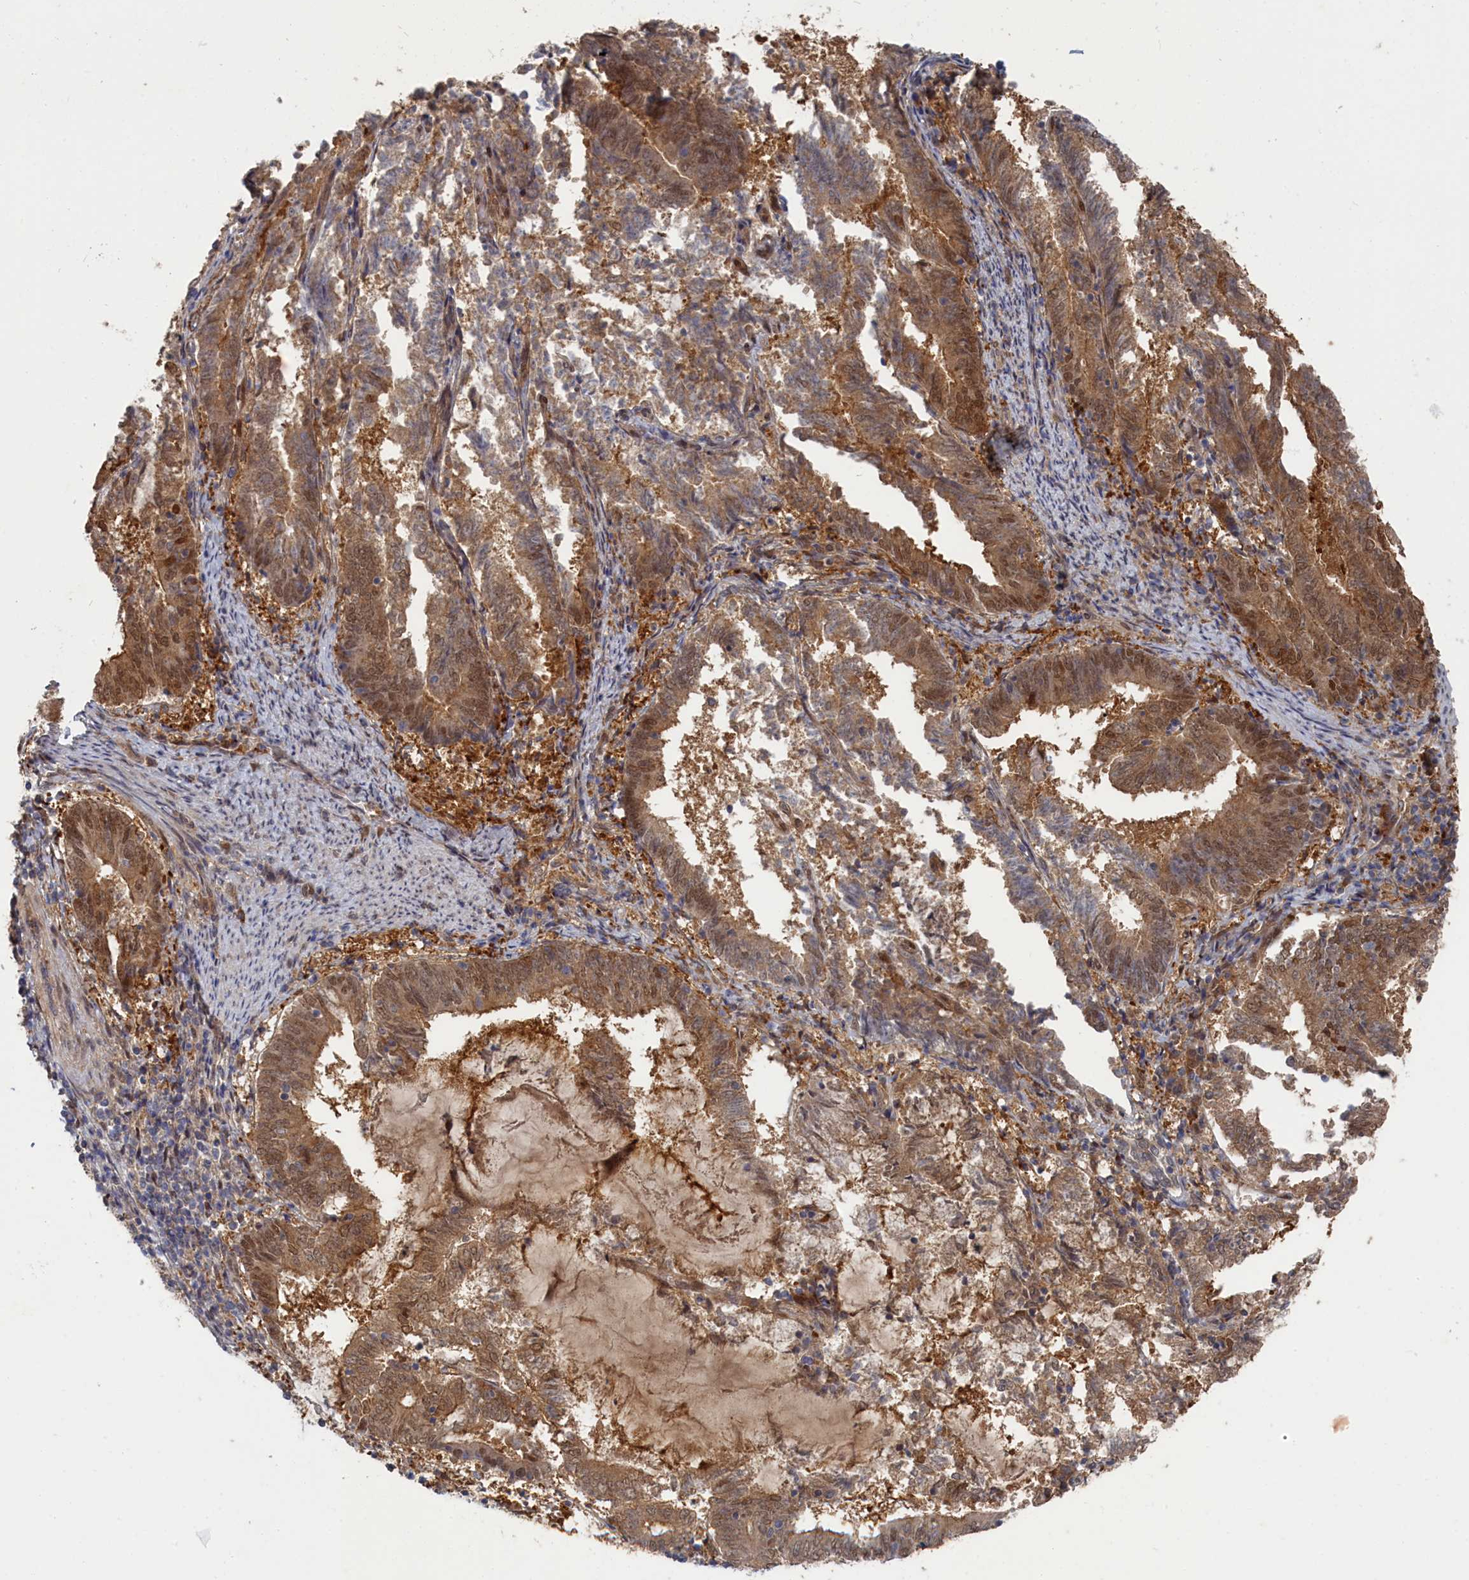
{"staining": {"intensity": "moderate", "quantity": ">75%", "location": "cytoplasmic/membranous,nuclear"}, "tissue": "endometrial cancer", "cell_type": "Tumor cells", "image_type": "cancer", "snomed": [{"axis": "morphology", "description": "Adenocarcinoma, NOS"}, {"axis": "topography", "description": "Endometrium"}], "caption": "IHC (DAB (3,3'-diaminobenzidine)) staining of human endometrial adenocarcinoma shows moderate cytoplasmic/membranous and nuclear protein positivity in approximately >75% of tumor cells.", "gene": "IRGQ", "patient": {"sex": "female", "age": 80}}